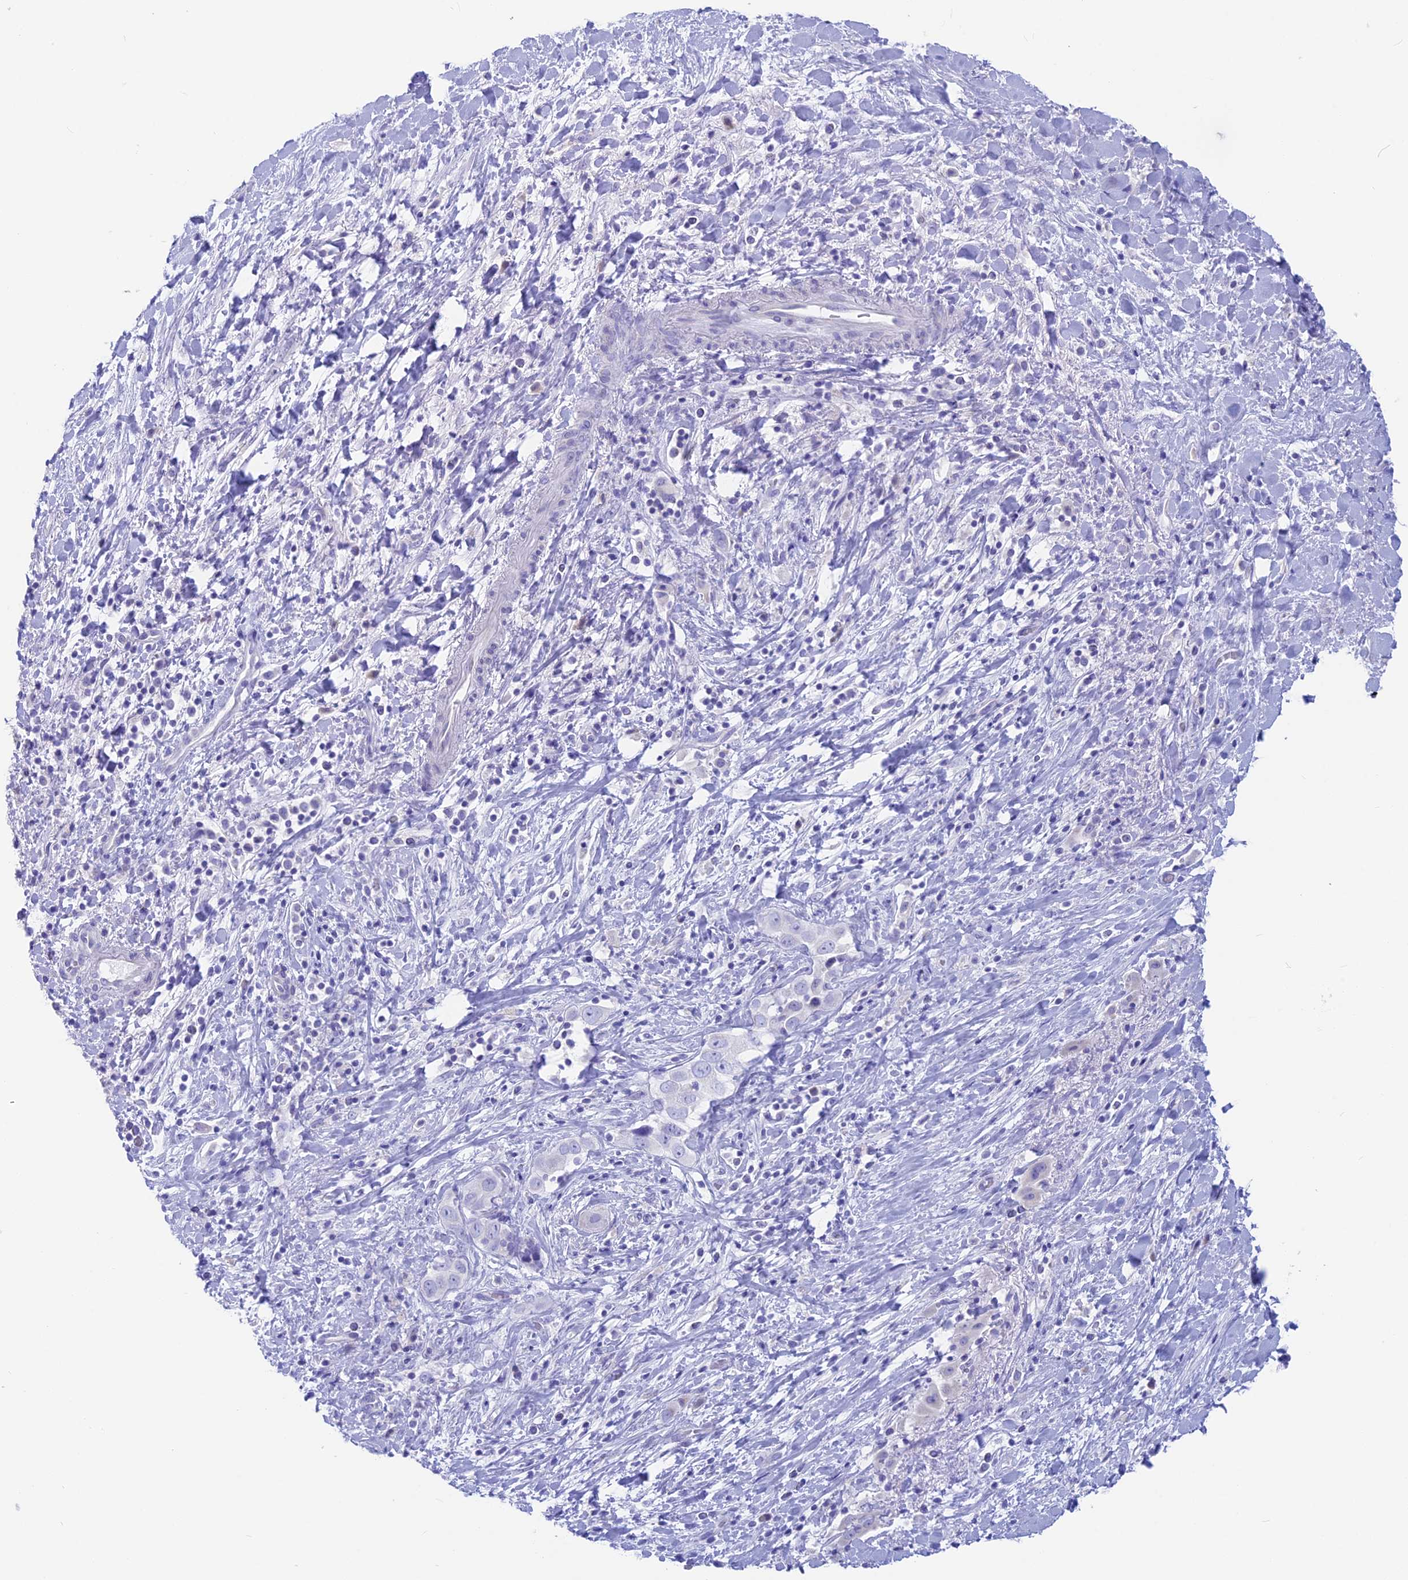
{"staining": {"intensity": "negative", "quantity": "none", "location": "none"}, "tissue": "liver cancer", "cell_type": "Tumor cells", "image_type": "cancer", "snomed": [{"axis": "morphology", "description": "Cholangiocarcinoma"}, {"axis": "topography", "description": "Liver"}], "caption": "Histopathology image shows no significant protein staining in tumor cells of liver cancer (cholangiocarcinoma). (Brightfield microscopy of DAB (3,3'-diaminobenzidine) immunohistochemistry (IHC) at high magnification).", "gene": "SNTN", "patient": {"sex": "female", "age": 52}}